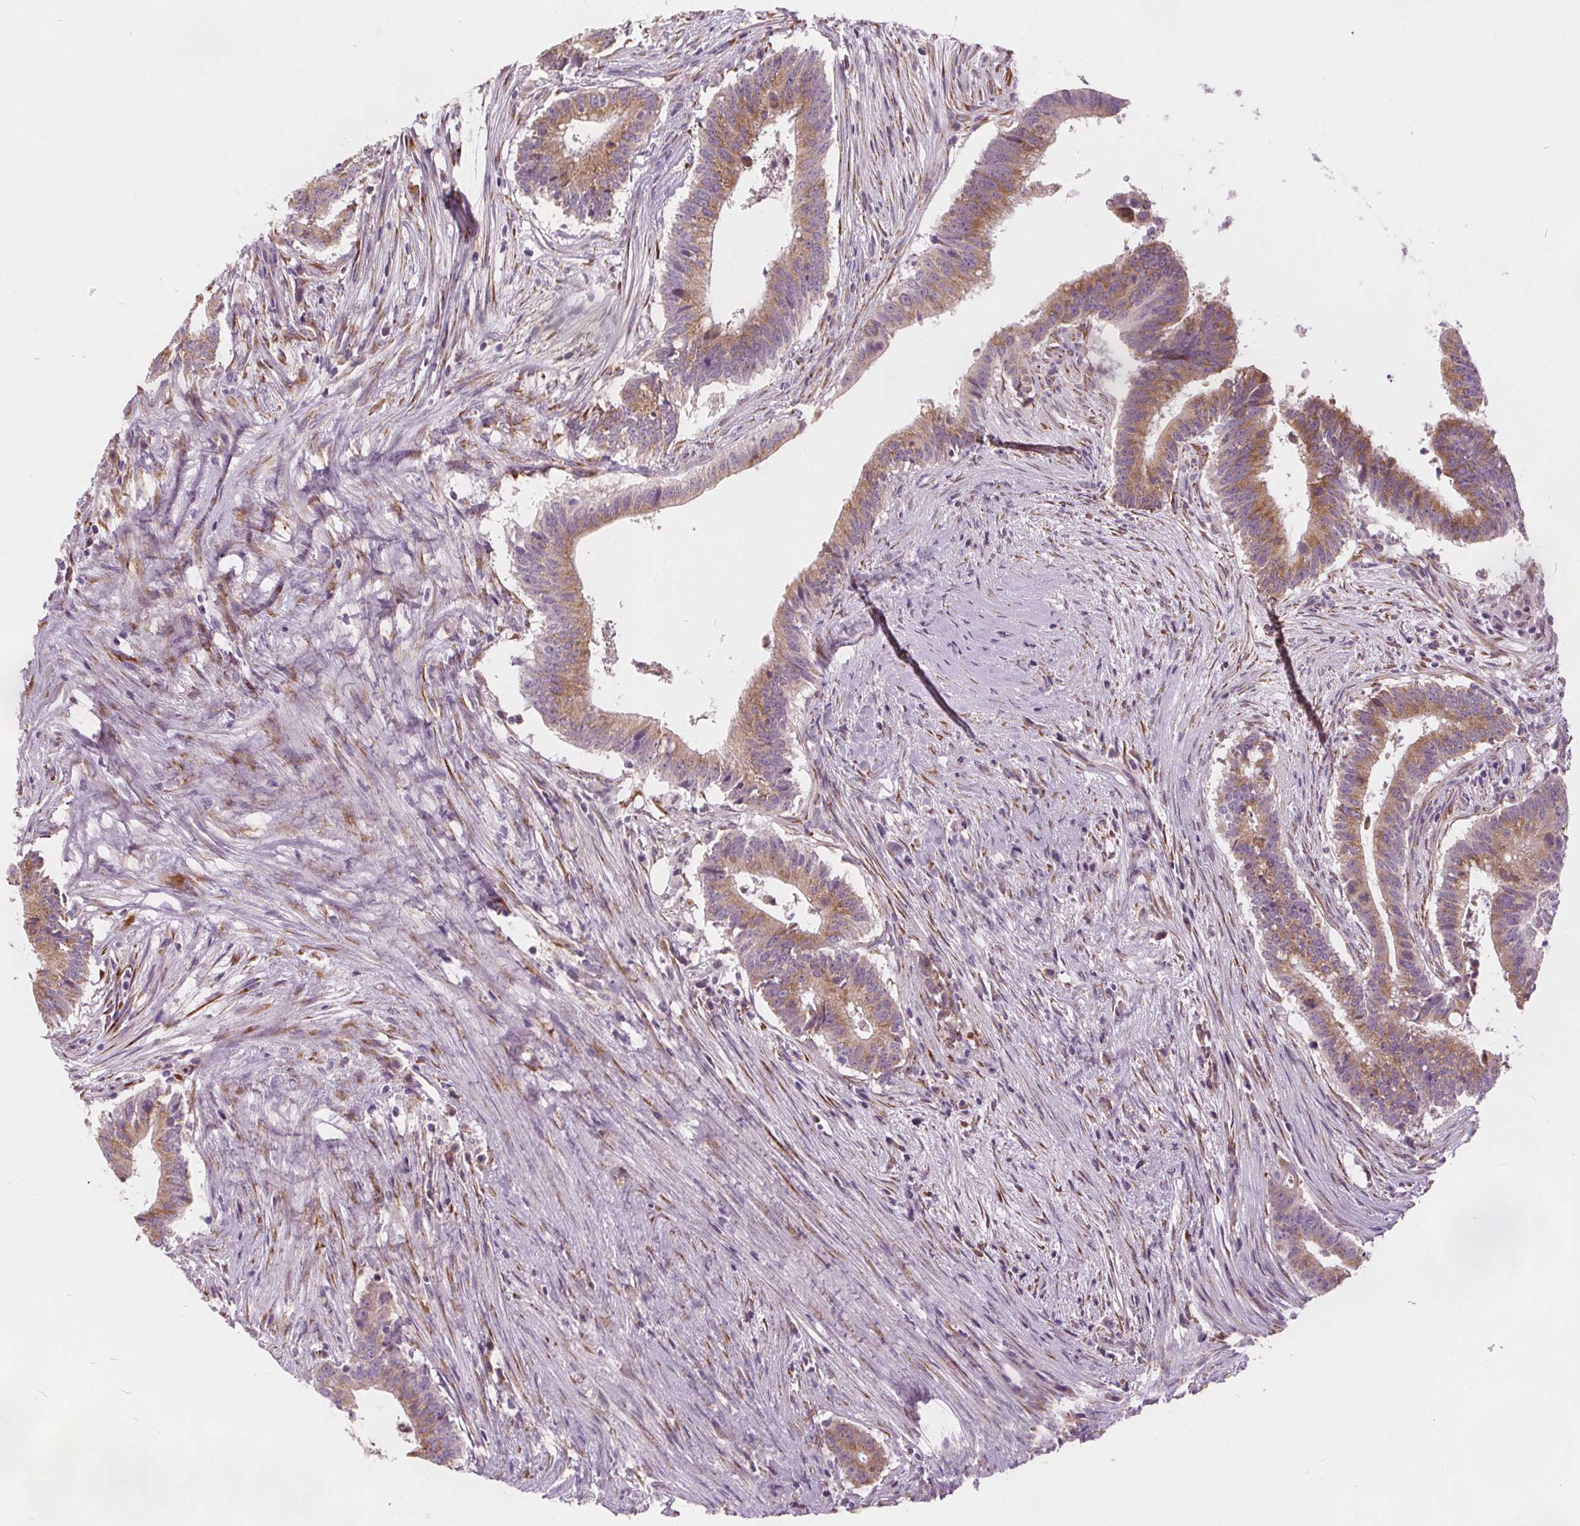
{"staining": {"intensity": "moderate", "quantity": ">75%", "location": "cytoplasmic/membranous"}, "tissue": "colorectal cancer", "cell_type": "Tumor cells", "image_type": "cancer", "snomed": [{"axis": "morphology", "description": "Adenocarcinoma, NOS"}, {"axis": "topography", "description": "Colon"}], "caption": "Adenocarcinoma (colorectal) stained with IHC shows moderate cytoplasmic/membranous positivity in approximately >75% of tumor cells.", "gene": "ACOX2", "patient": {"sex": "female", "age": 43}}